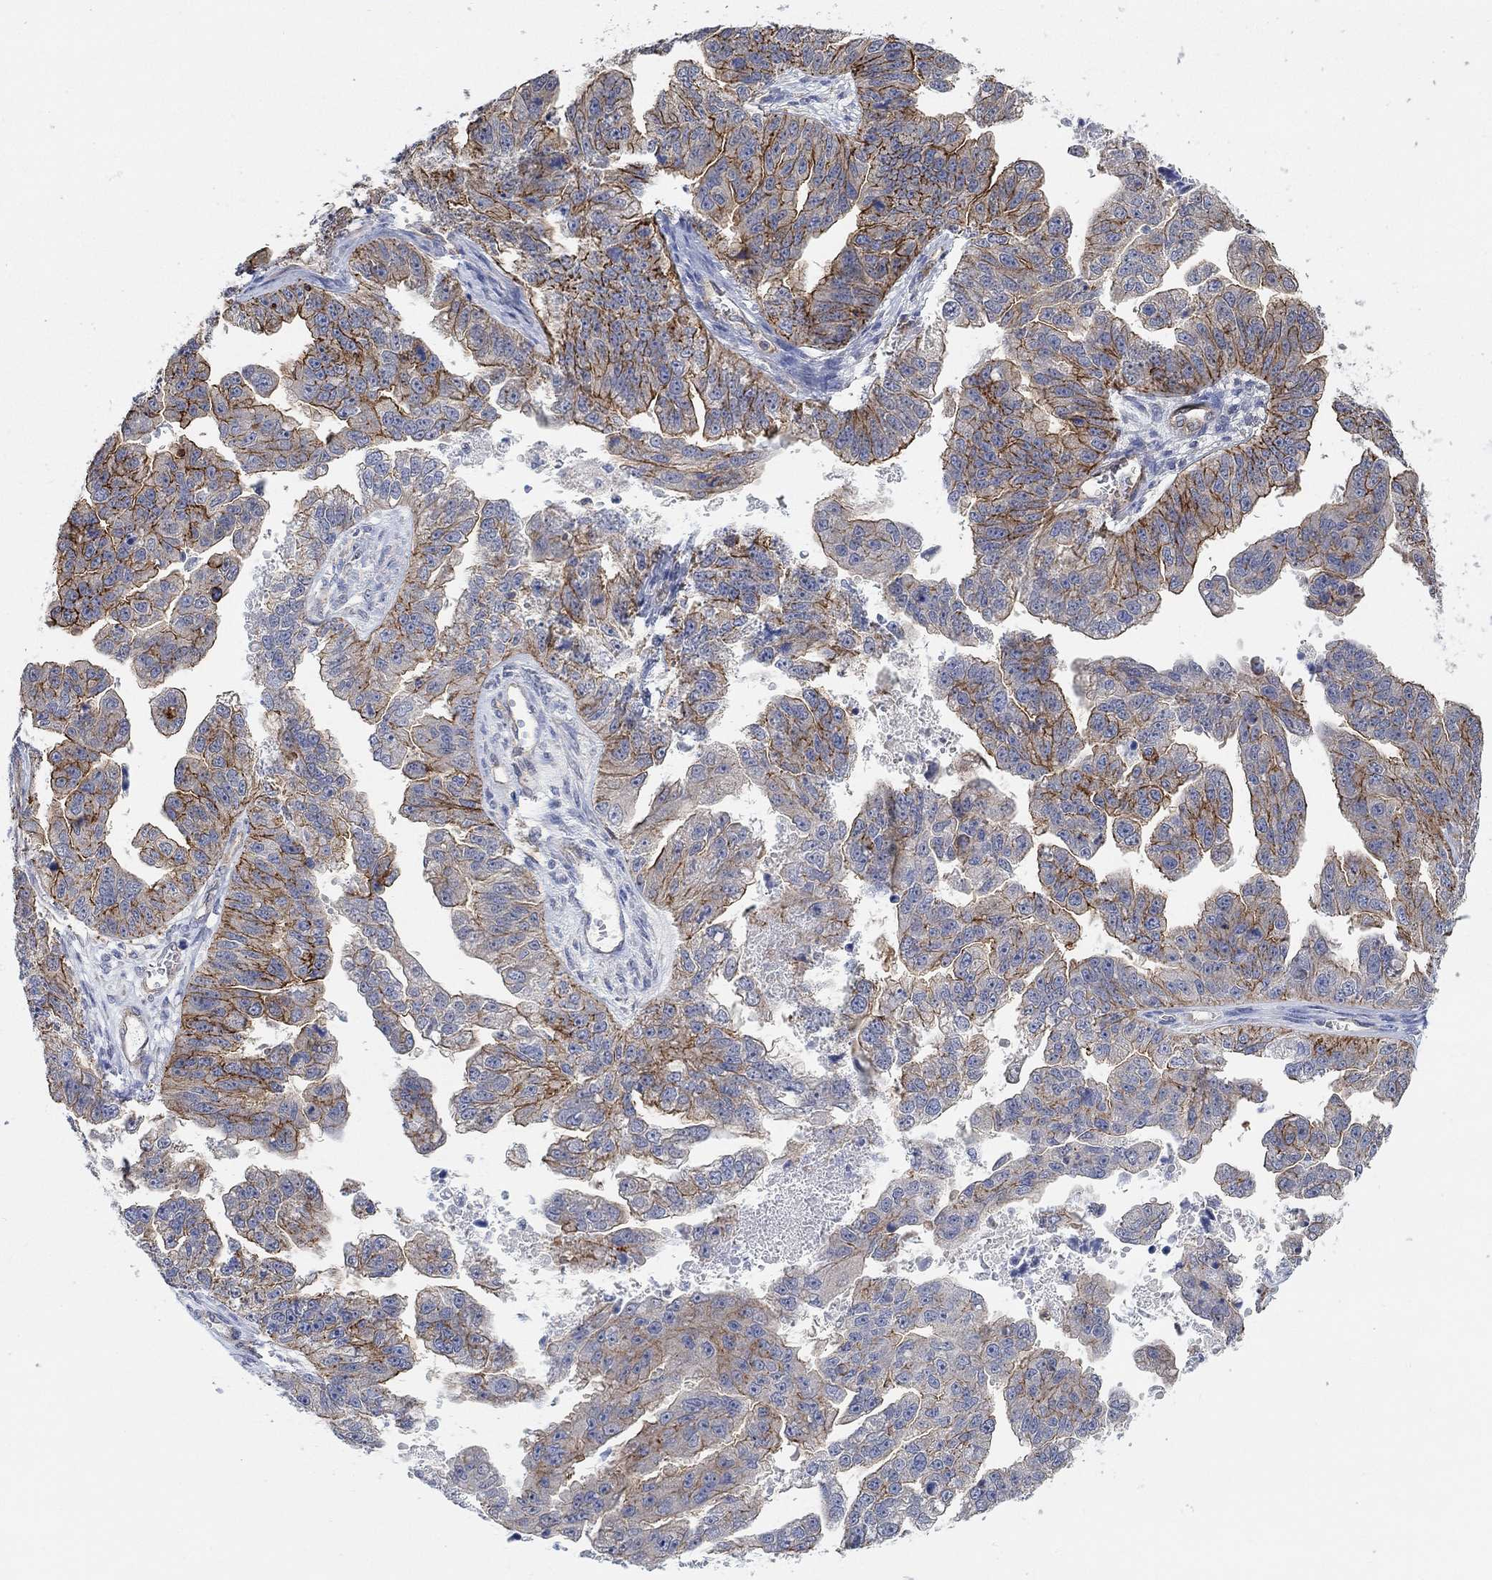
{"staining": {"intensity": "strong", "quantity": "<25%", "location": "cytoplasmic/membranous"}, "tissue": "ovarian cancer", "cell_type": "Tumor cells", "image_type": "cancer", "snomed": [{"axis": "morphology", "description": "Cystadenocarcinoma, serous, NOS"}, {"axis": "topography", "description": "Ovary"}], "caption": "Brown immunohistochemical staining in serous cystadenocarcinoma (ovarian) demonstrates strong cytoplasmic/membranous positivity in about <25% of tumor cells.", "gene": "SYT16", "patient": {"sex": "female", "age": 58}}